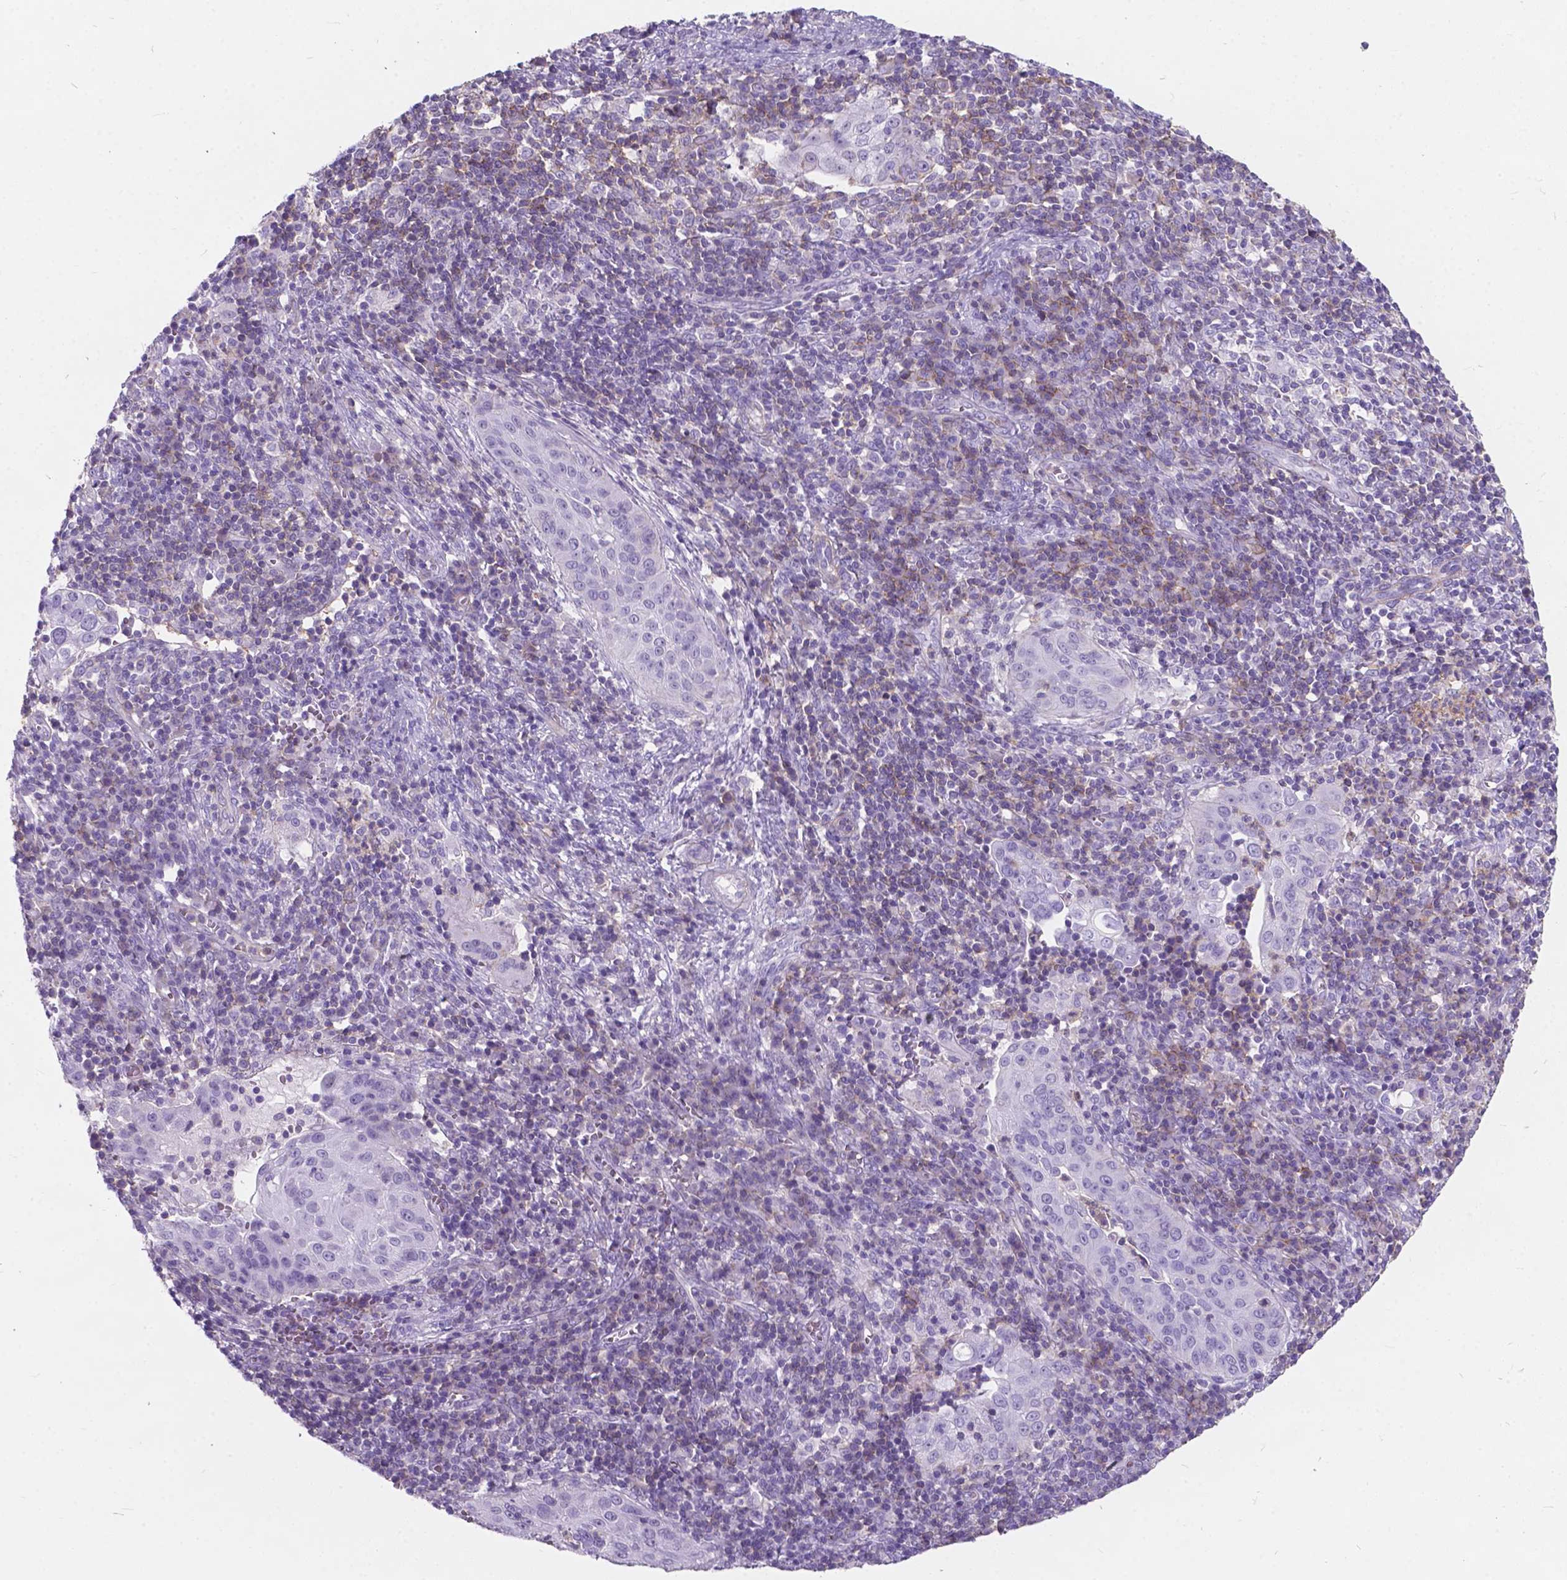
{"staining": {"intensity": "negative", "quantity": "none", "location": "none"}, "tissue": "cervical cancer", "cell_type": "Tumor cells", "image_type": "cancer", "snomed": [{"axis": "morphology", "description": "Squamous cell carcinoma, NOS"}, {"axis": "topography", "description": "Cervix"}], "caption": "Protein analysis of cervical cancer (squamous cell carcinoma) demonstrates no significant expression in tumor cells.", "gene": "KIAA0040", "patient": {"sex": "female", "age": 39}}